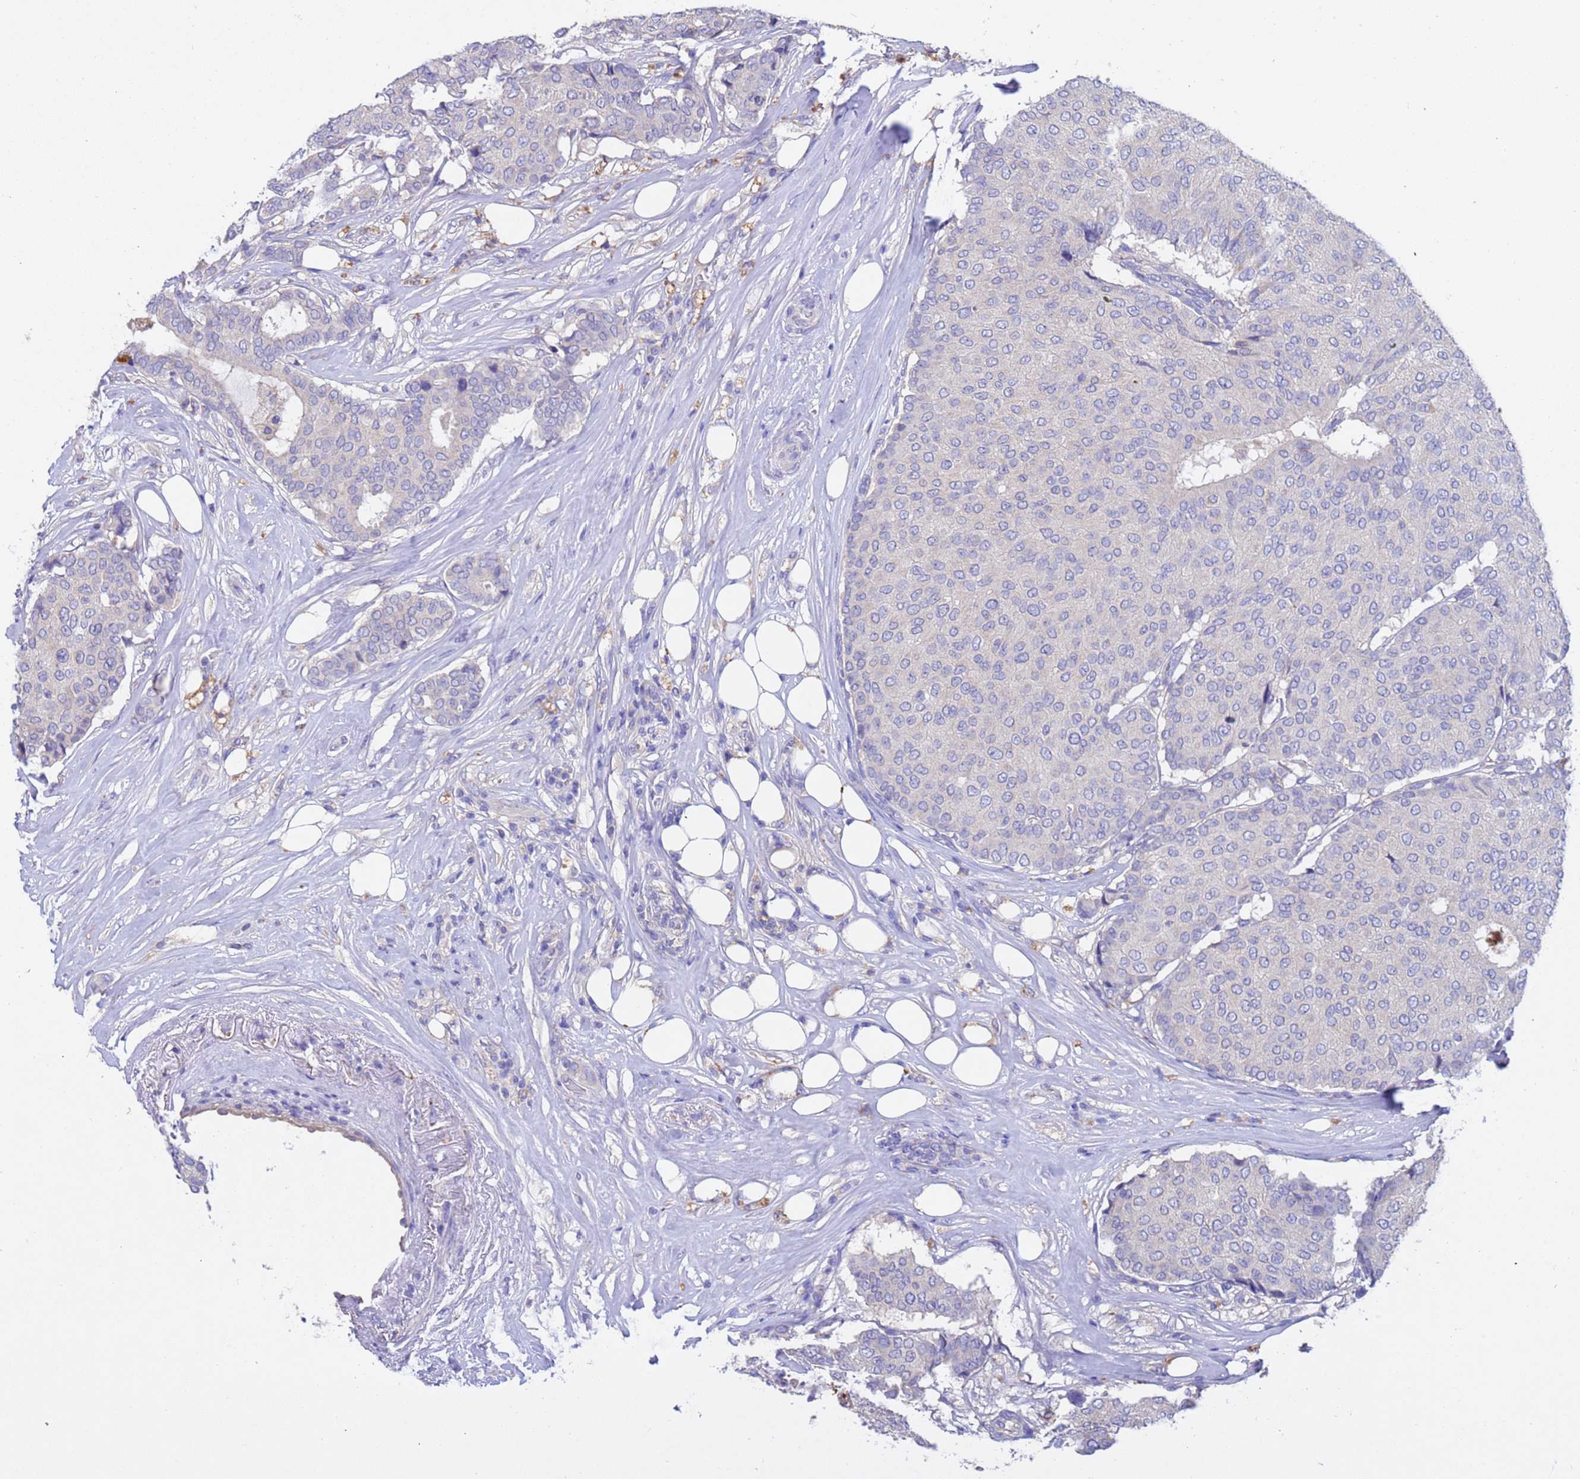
{"staining": {"intensity": "negative", "quantity": "none", "location": "none"}, "tissue": "breast cancer", "cell_type": "Tumor cells", "image_type": "cancer", "snomed": [{"axis": "morphology", "description": "Duct carcinoma"}, {"axis": "topography", "description": "Breast"}], "caption": "Protein analysis of breast intraductal carcinoma shows no significant staining in tumor cells.", "gene": "SRL", "patient": {"sex": "female", "age": 75}}